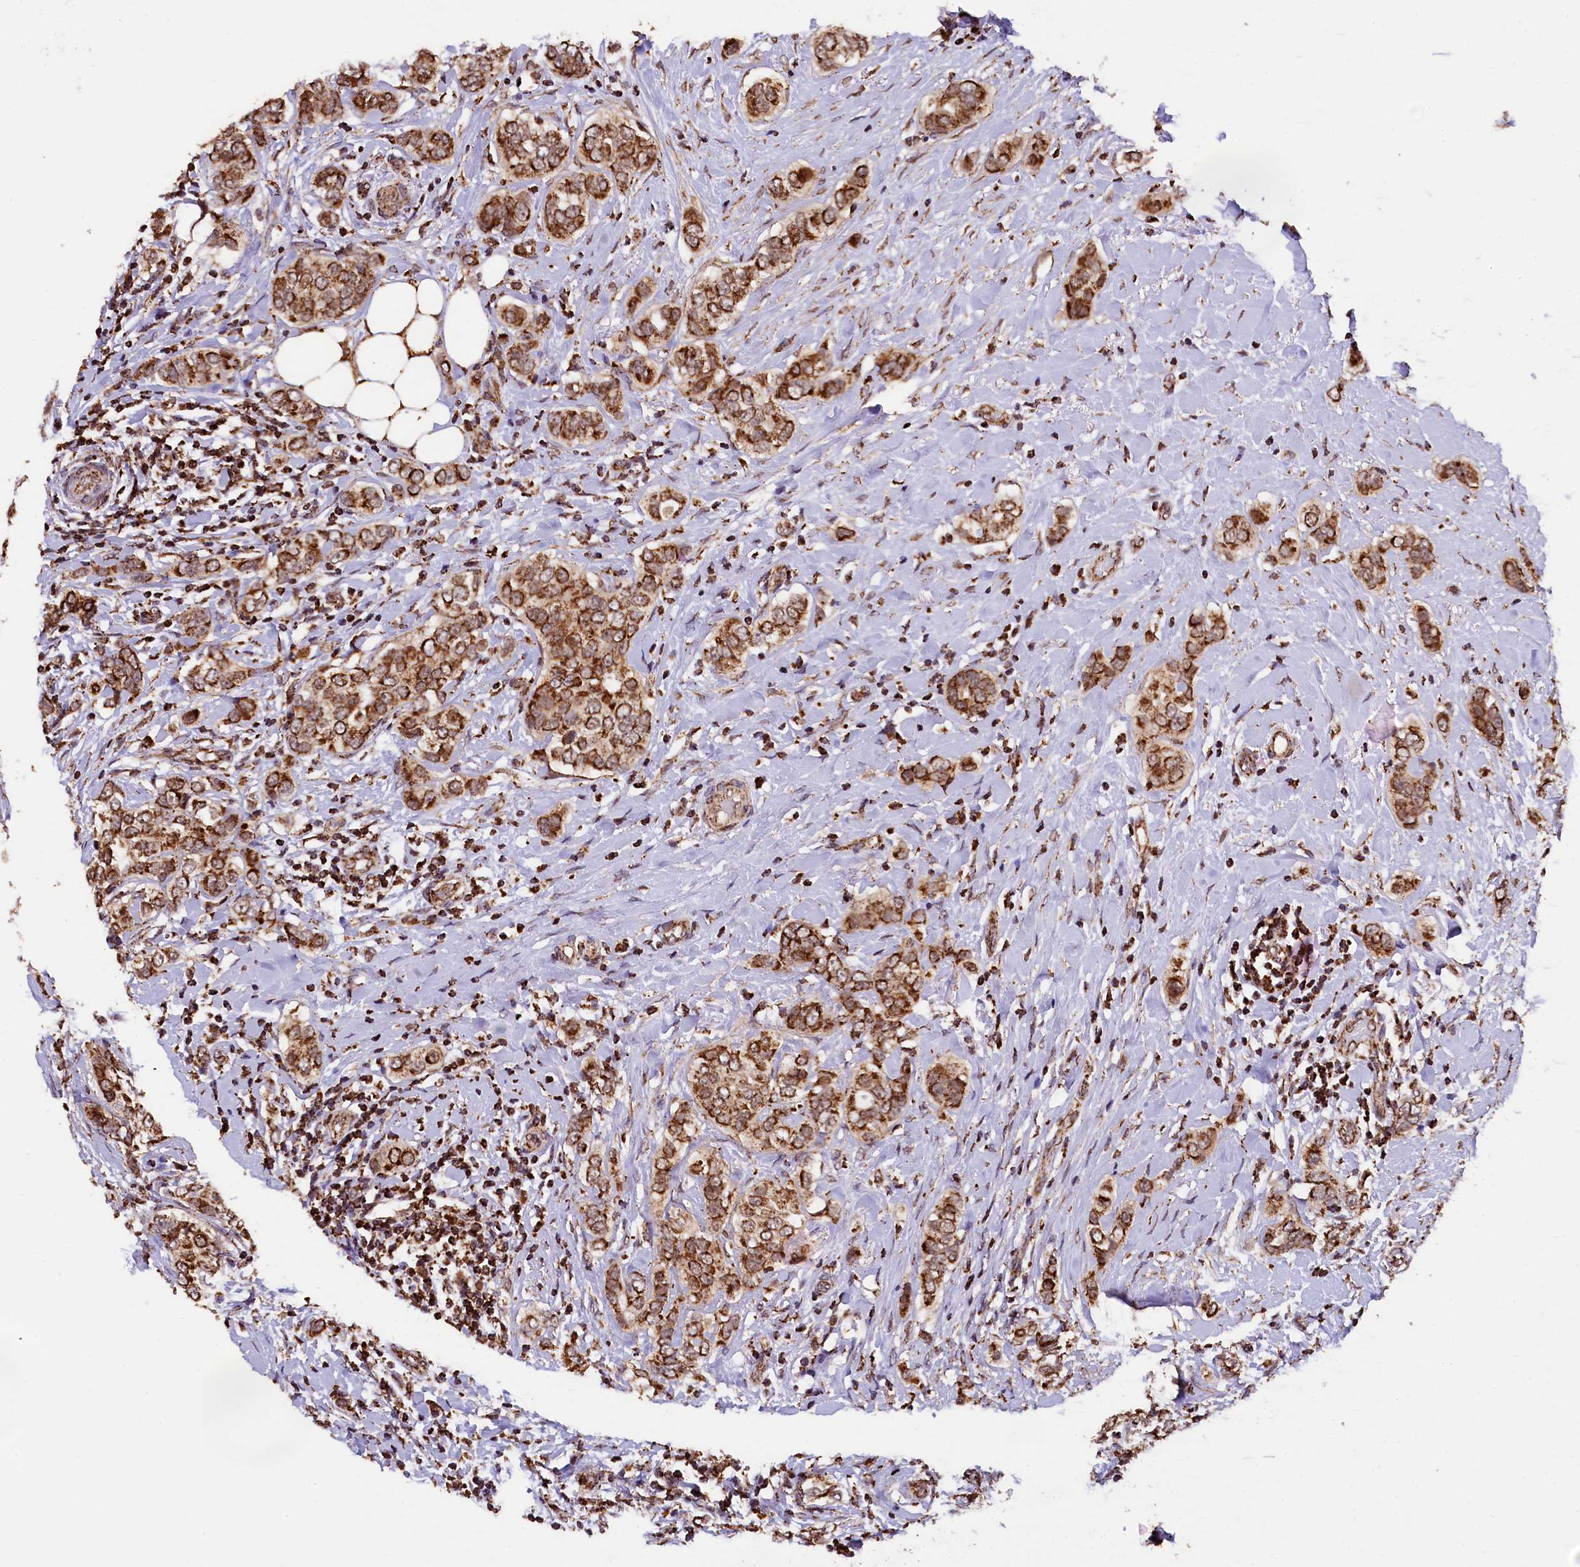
{"staining": {"intensity": "moderate", "quantity": ">75%", "location": "cytoplasmic/membranous"}, "tissue": "breast cancer", "cell_type": "Tumor cells", "image_type": "cancer", "snomed": [{"axis": "morphology", "description": "Lobular carcinoma"}, {"axis": "topography", "description": "Breast"}], "caption": "Tumor cells display medium levels of moderate cytoplasmic/membranous expression in about >75% of cells in human breast cancer.", "gene": "KLC2", "patient": {"sex": "female", "age": 51}}